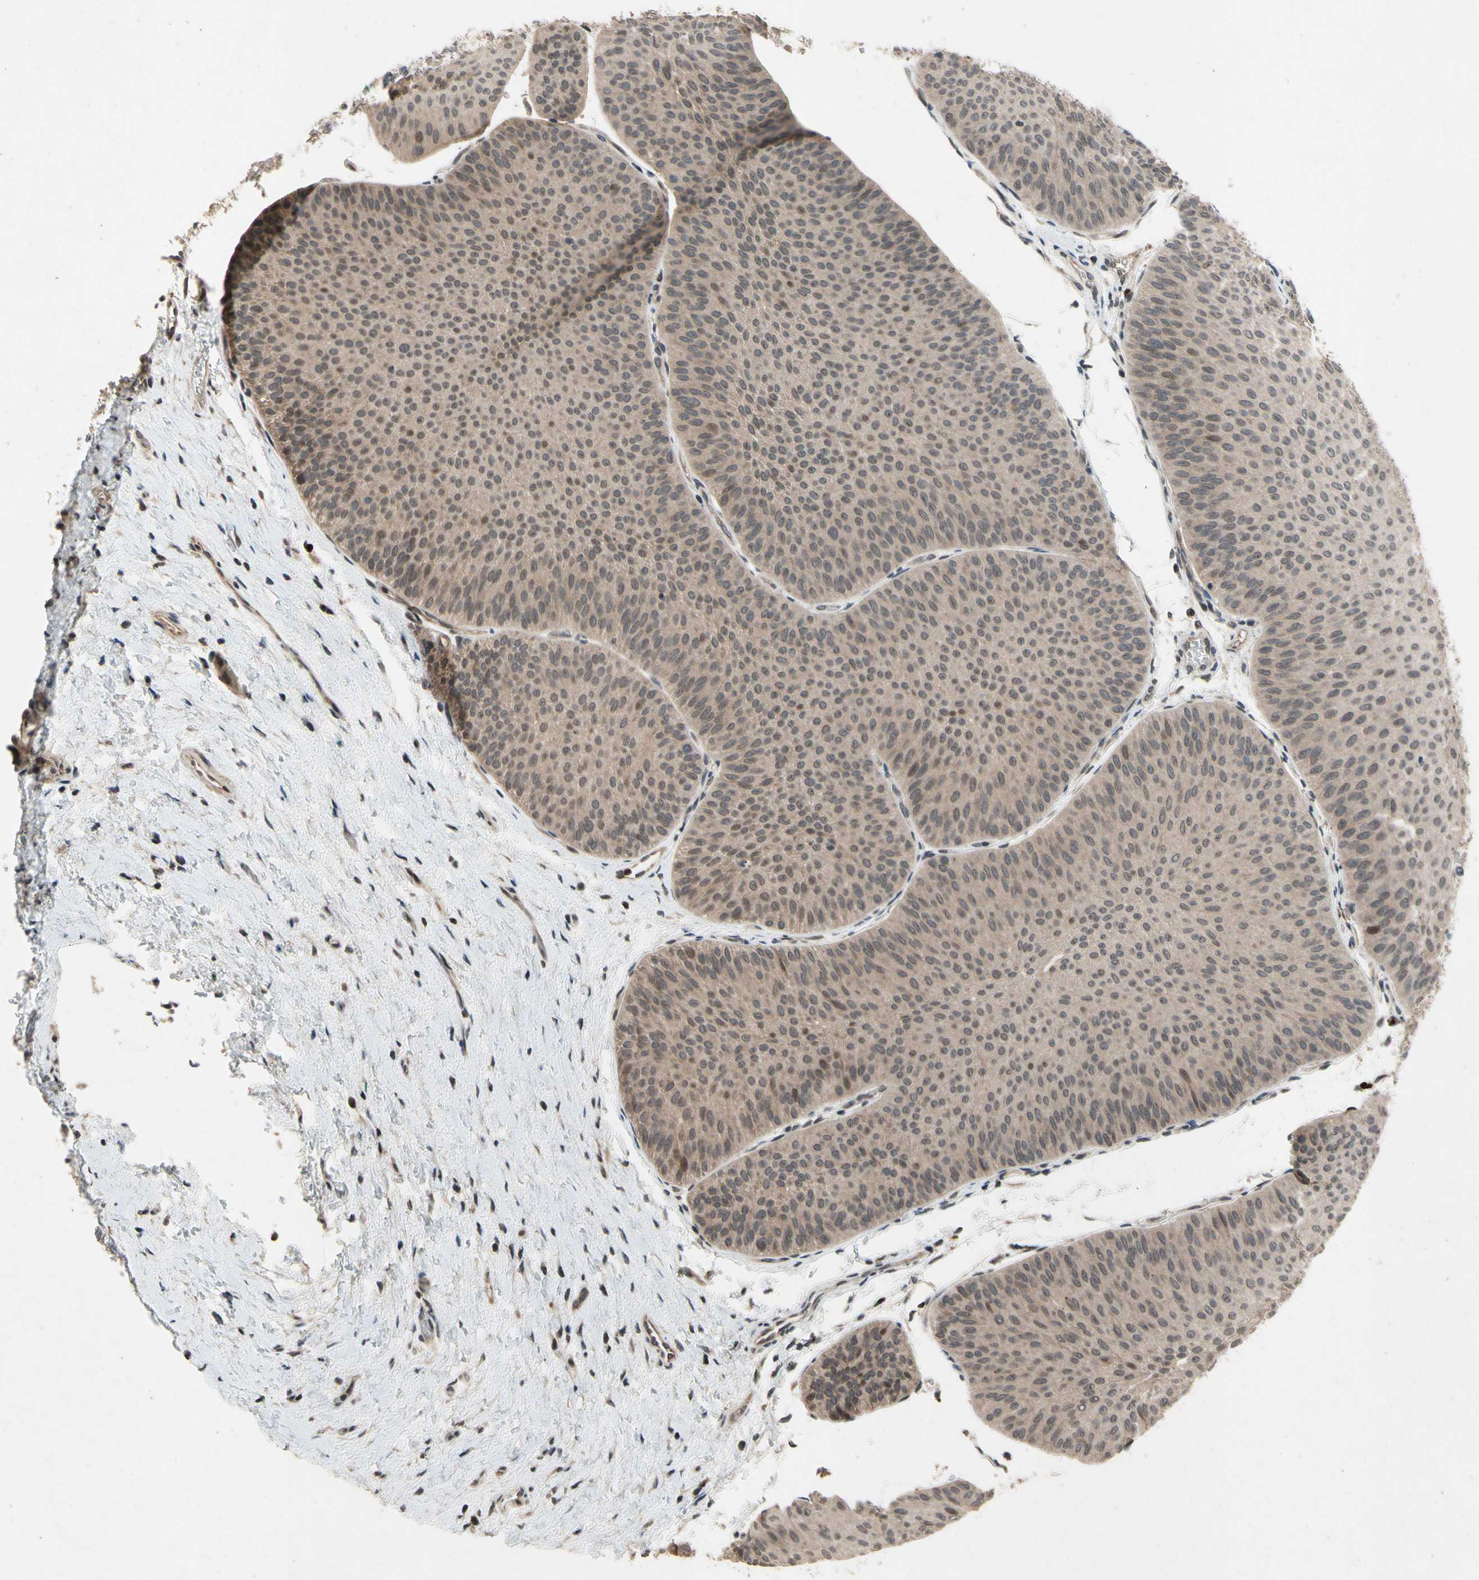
{"staining": {"intensity": "weak", "quantity": ">75%", "location": "cytoplasmic/membranous,nuclear"}, "tissue": "urothelial cancer", "cell_type": "Tumor cells", "image_type": "cancer", "snomed": [{"axis": "morphology", "description": "Urothelial carcinoma, Low grade"}, {"axis": "topography", "description": "Urinary bladder"}], "caption": "High-magnification brightfield microscopy of urothelial cancer stained with DAB (3,3'-diaminobenzidine) (brown) and counterstained with hematoxylin (blue). tumor cells exhibit weak cytoplasmic/membranous and nuclear expression is seen in about>75% of cells. Immunohistochemistry stains the protein of interest in brown and the nuclei are stained blue.", "gene": "DPY19L3", "patient": {"sex": "female", "age": 60}}